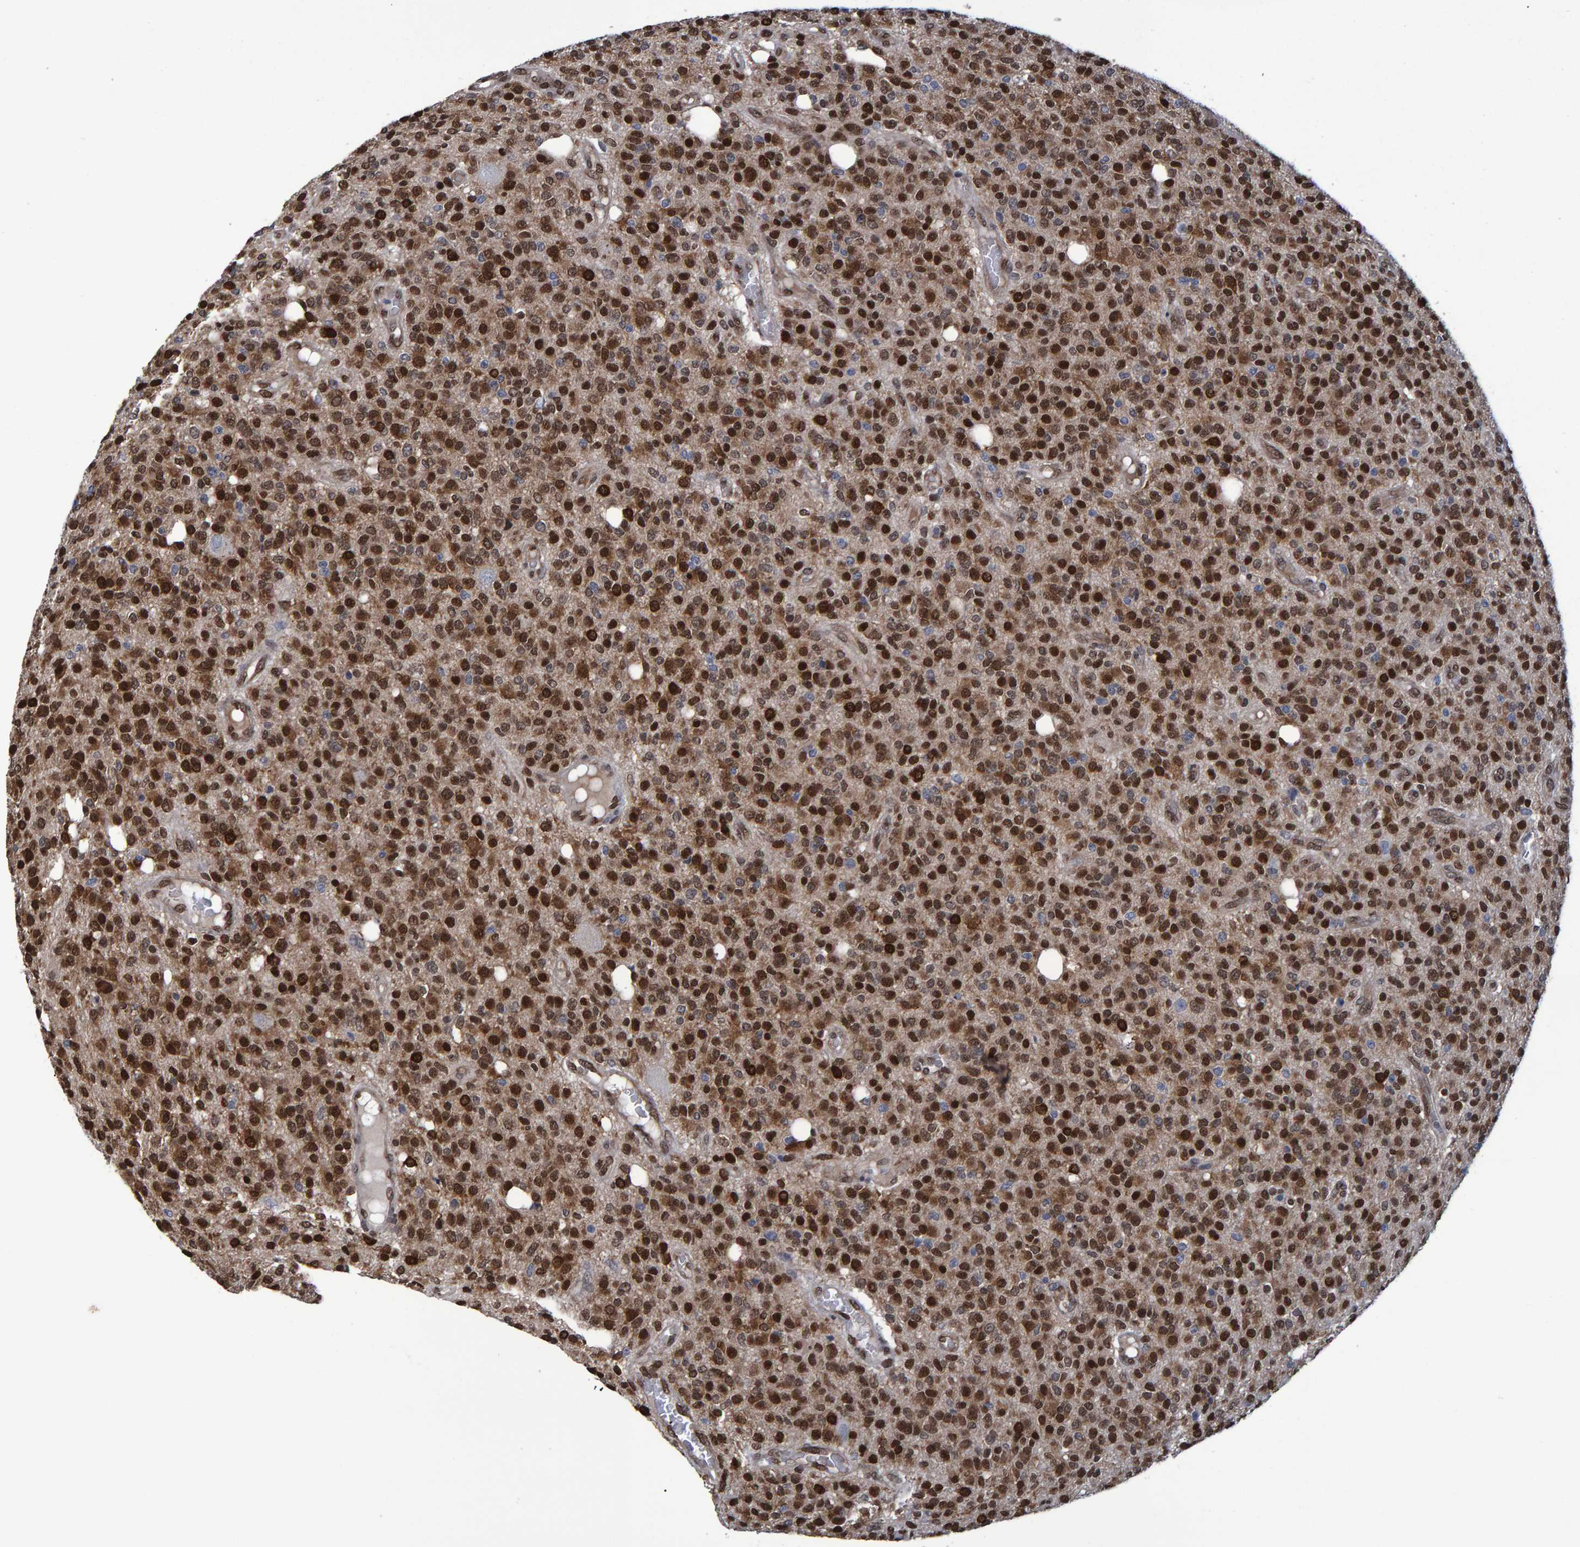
{"staining": {"intensity": "strong", "quantity": ">75%", "location": "nuclear"}, "tissue": "glioma", "cell_type": "Tumor cells", "image_type": "cancer", "snomed": [{"axis": "morphology", "description": "Glioma, malignant, High grade"}, {"axis": "topography", "description": "Brain"}], "caption": "Immunohistochemistry (DAB) staining of human glioma reveals strong nuclear protein positivity in approximately >75% of tumor cells.", "gene": "QKI", "patient": {"sex": "male", "age": 34}}